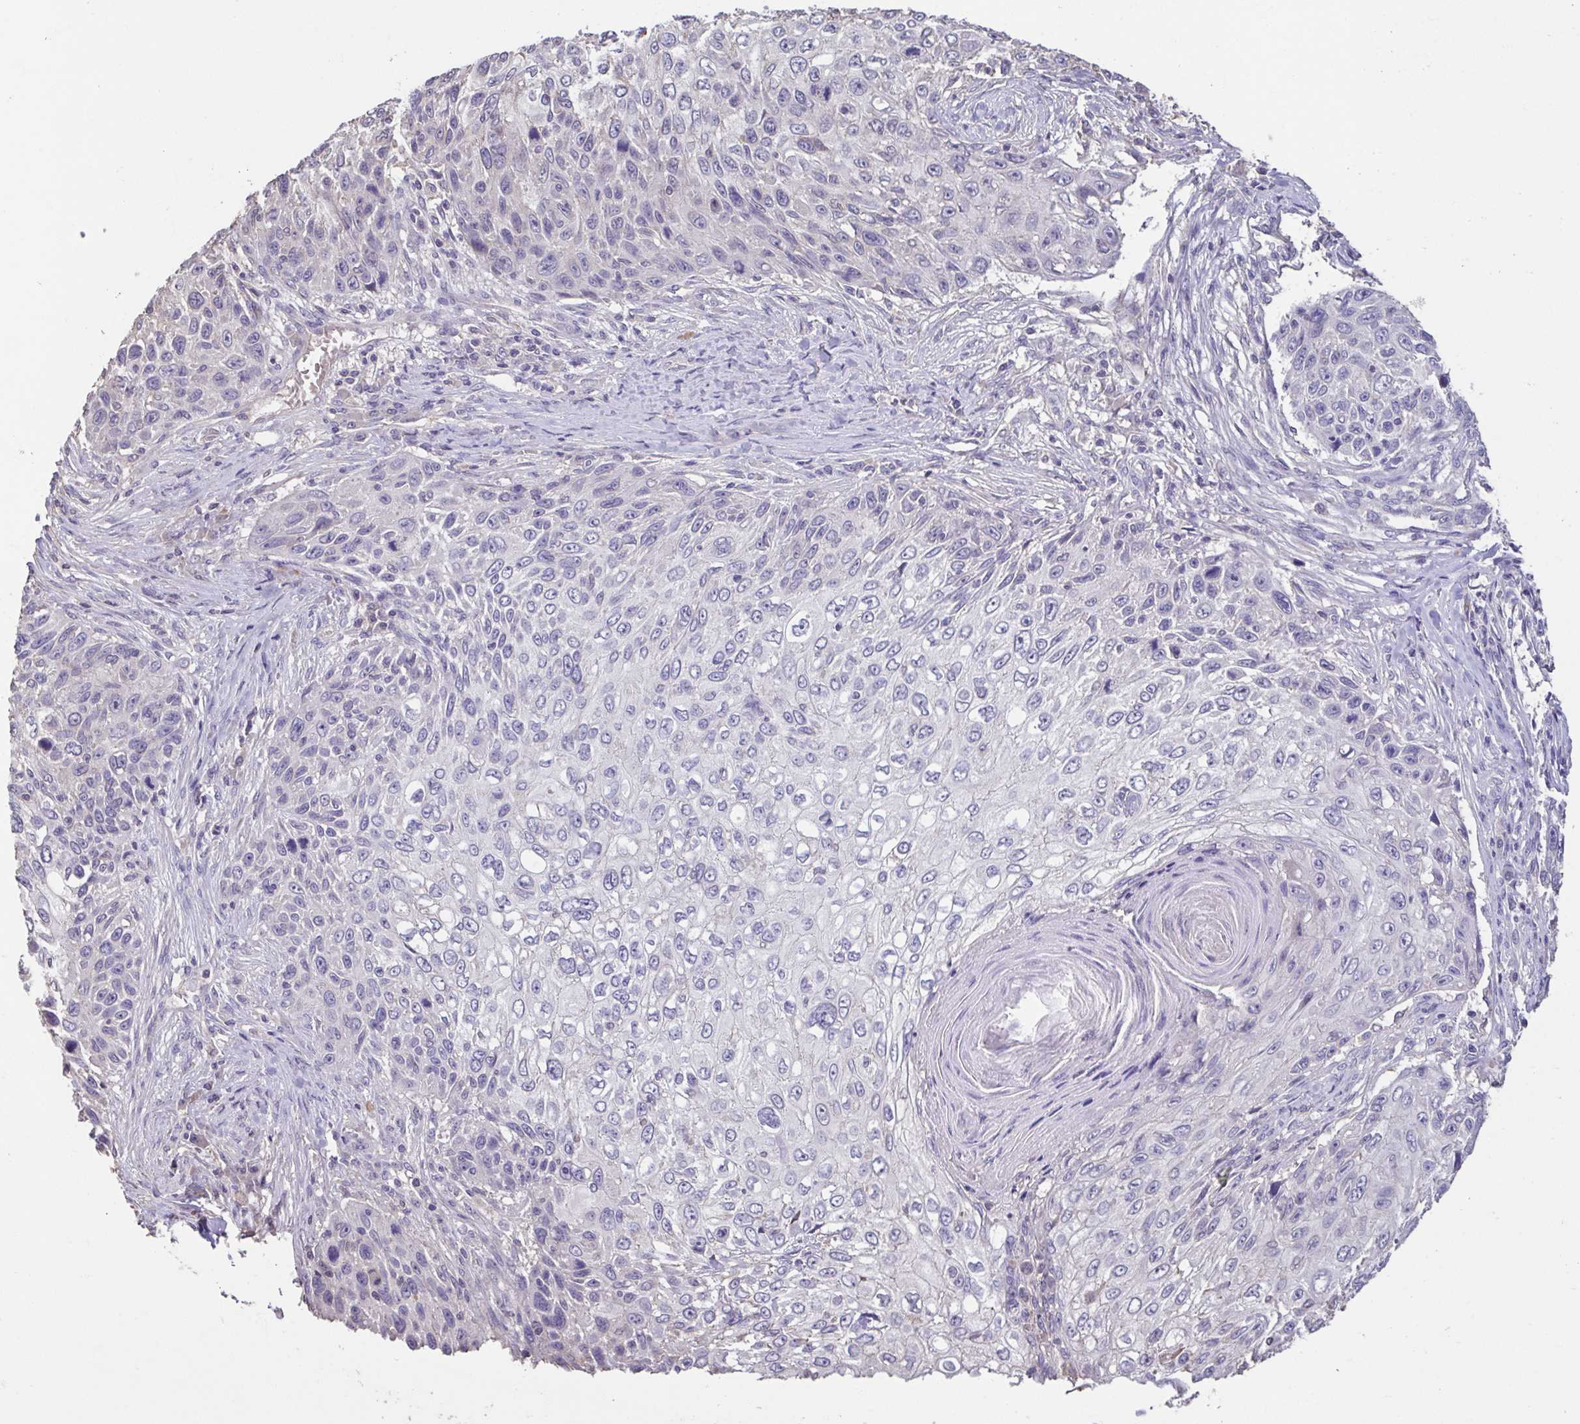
{"staining": {"intensity": "negative", "quantity": "none", "location": "none"}, "tissue": "skin cancer", "cell_type": "Tumor cells", "image_type": "cancer", "snomed": [{"axis": "morphology", "description": "Squamous cell carcinoma, NOS"}, {"axis": "topography", "description": "Skin"}], "caption": "Immunohistochemistry (IHC) of human skin squamous cell carcinoma shows no positivity in tumor cells.", "gene": "ACTRT2", "patient": {"sex": "male", "age": 92}}